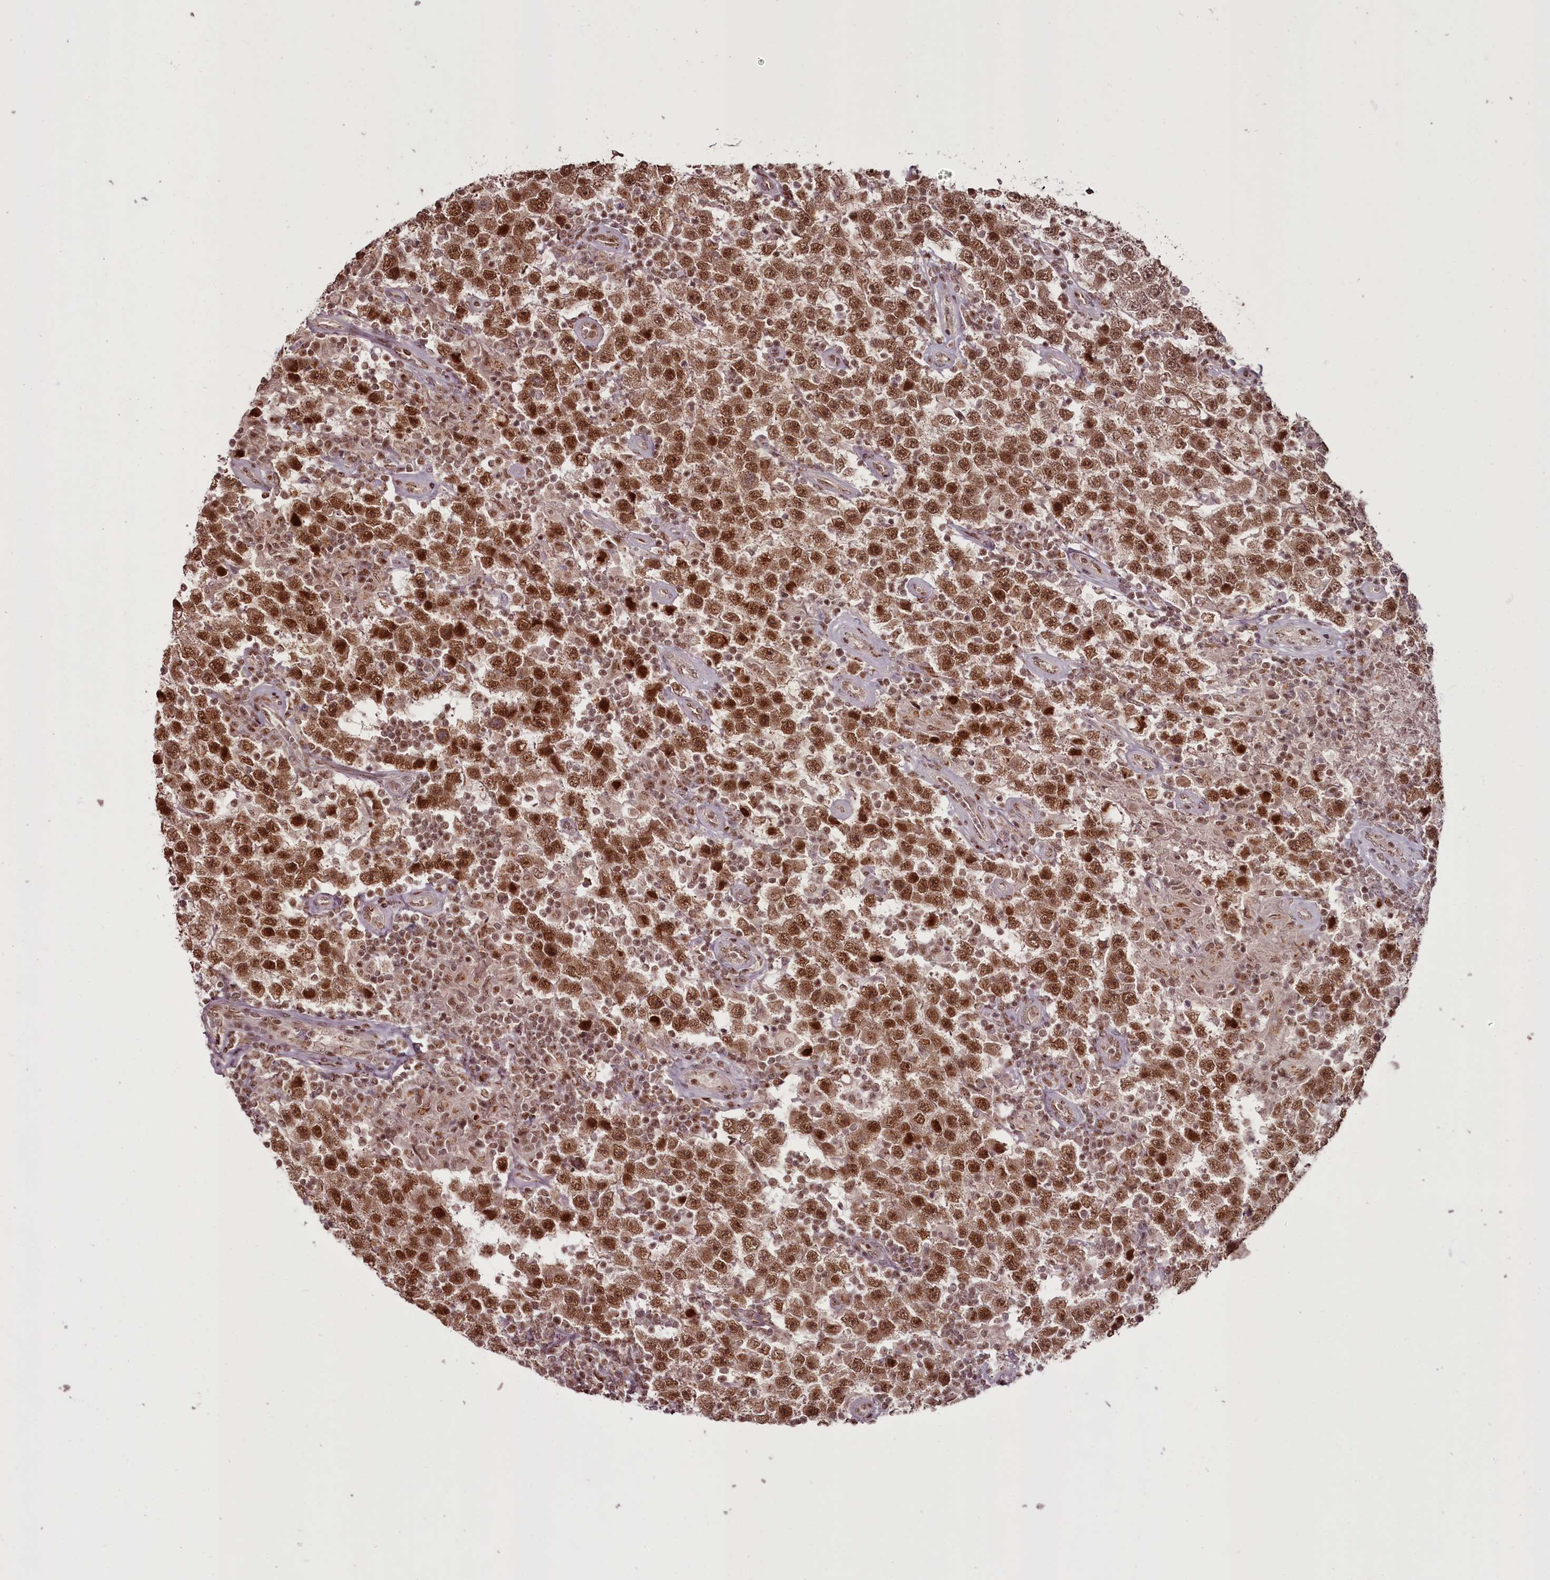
{"staining": {"intensity": "strong", "quantity": "25%-75%", "location": "nuclear"}, "tissue": "testis cancer", "cell_type": "Tumor cells", "image_type": "cancer", "snomed": [{"axis": "morphology", "description": "Normal tissue, NOS"}, {"axis": "morphology", "description": "Urothelial carcinoma, High grade"}, {"axis": "morphology", "description": "Seminoma, NOS"}, {"axis": "morphology", "description": "Carcinoma, Embryonal, NOS"}, {"axis": "topography", "description": "Urinary bladder"}, {"axis": "topography", "description": "Testis"}], "caption": "DAB immunohistochemical staining of human testis embryonal carcinoma displays strong nuclear protein staining in about 25%-75% of tumor cells. (DAB IHC with brightfield microscopy, high magnification).", "gene": "CEP83", "patient": {"sex": "male", "age": 41}}